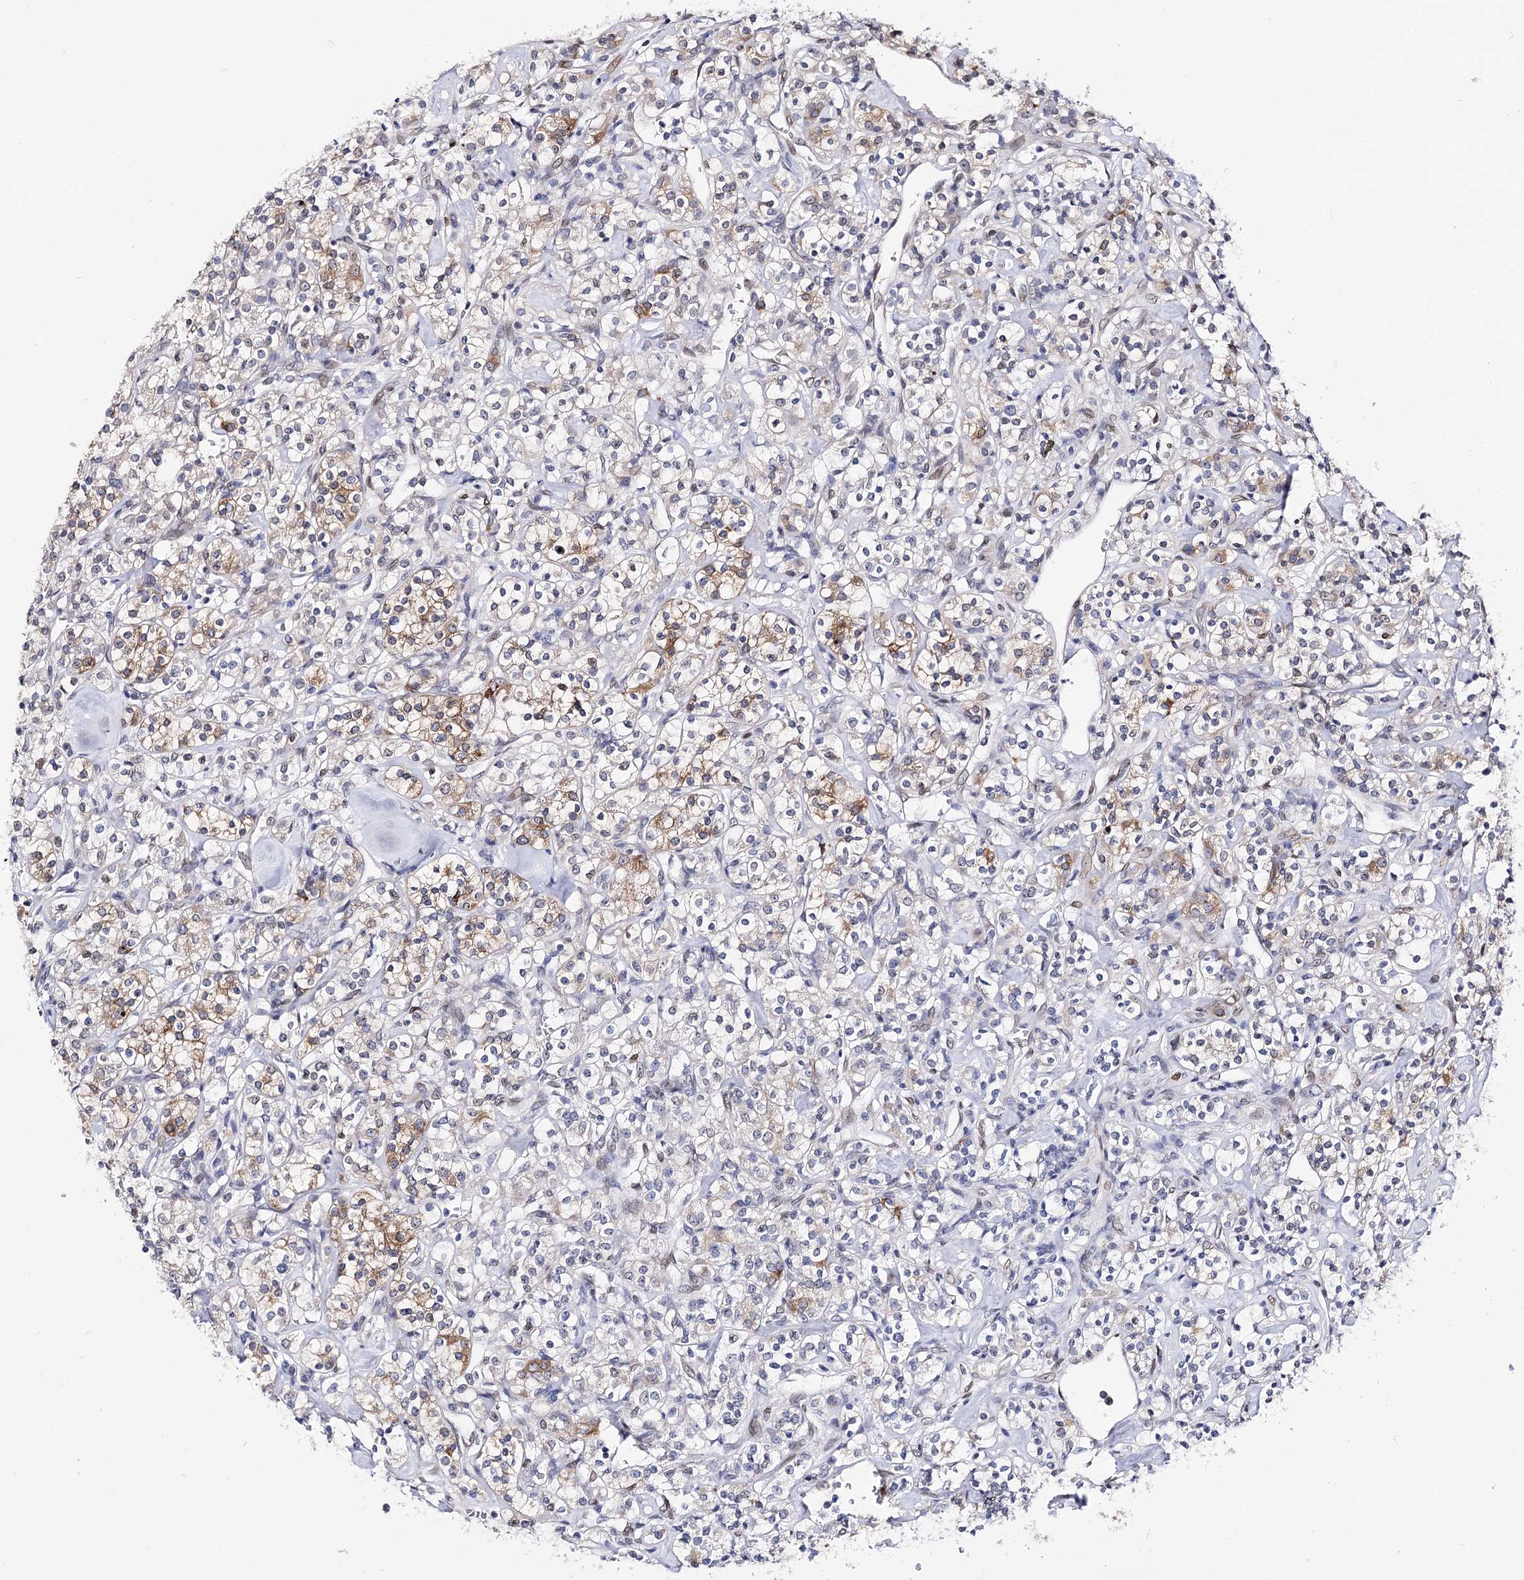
{"staining": {"intensity": "moderate", "quantity": "<25%", "location": "cytoplasmic/membranous"}, "tissue": "renal cancer", "cell_type": "Tumor cells", "image_type": "cancer", "snomed": [{"axis": "morphology", "description": "Adenocarcinoma, NOS"}, {"axis": "topography", "description": "Kidney"}], "caption": "A brown stain labels moderate cytoplasmic/membranous staining of a protein in adenocarcinoma (renal) tumor cells.", "gene": "TMEM201", "patient": {"sex": "male", "age": 77}}